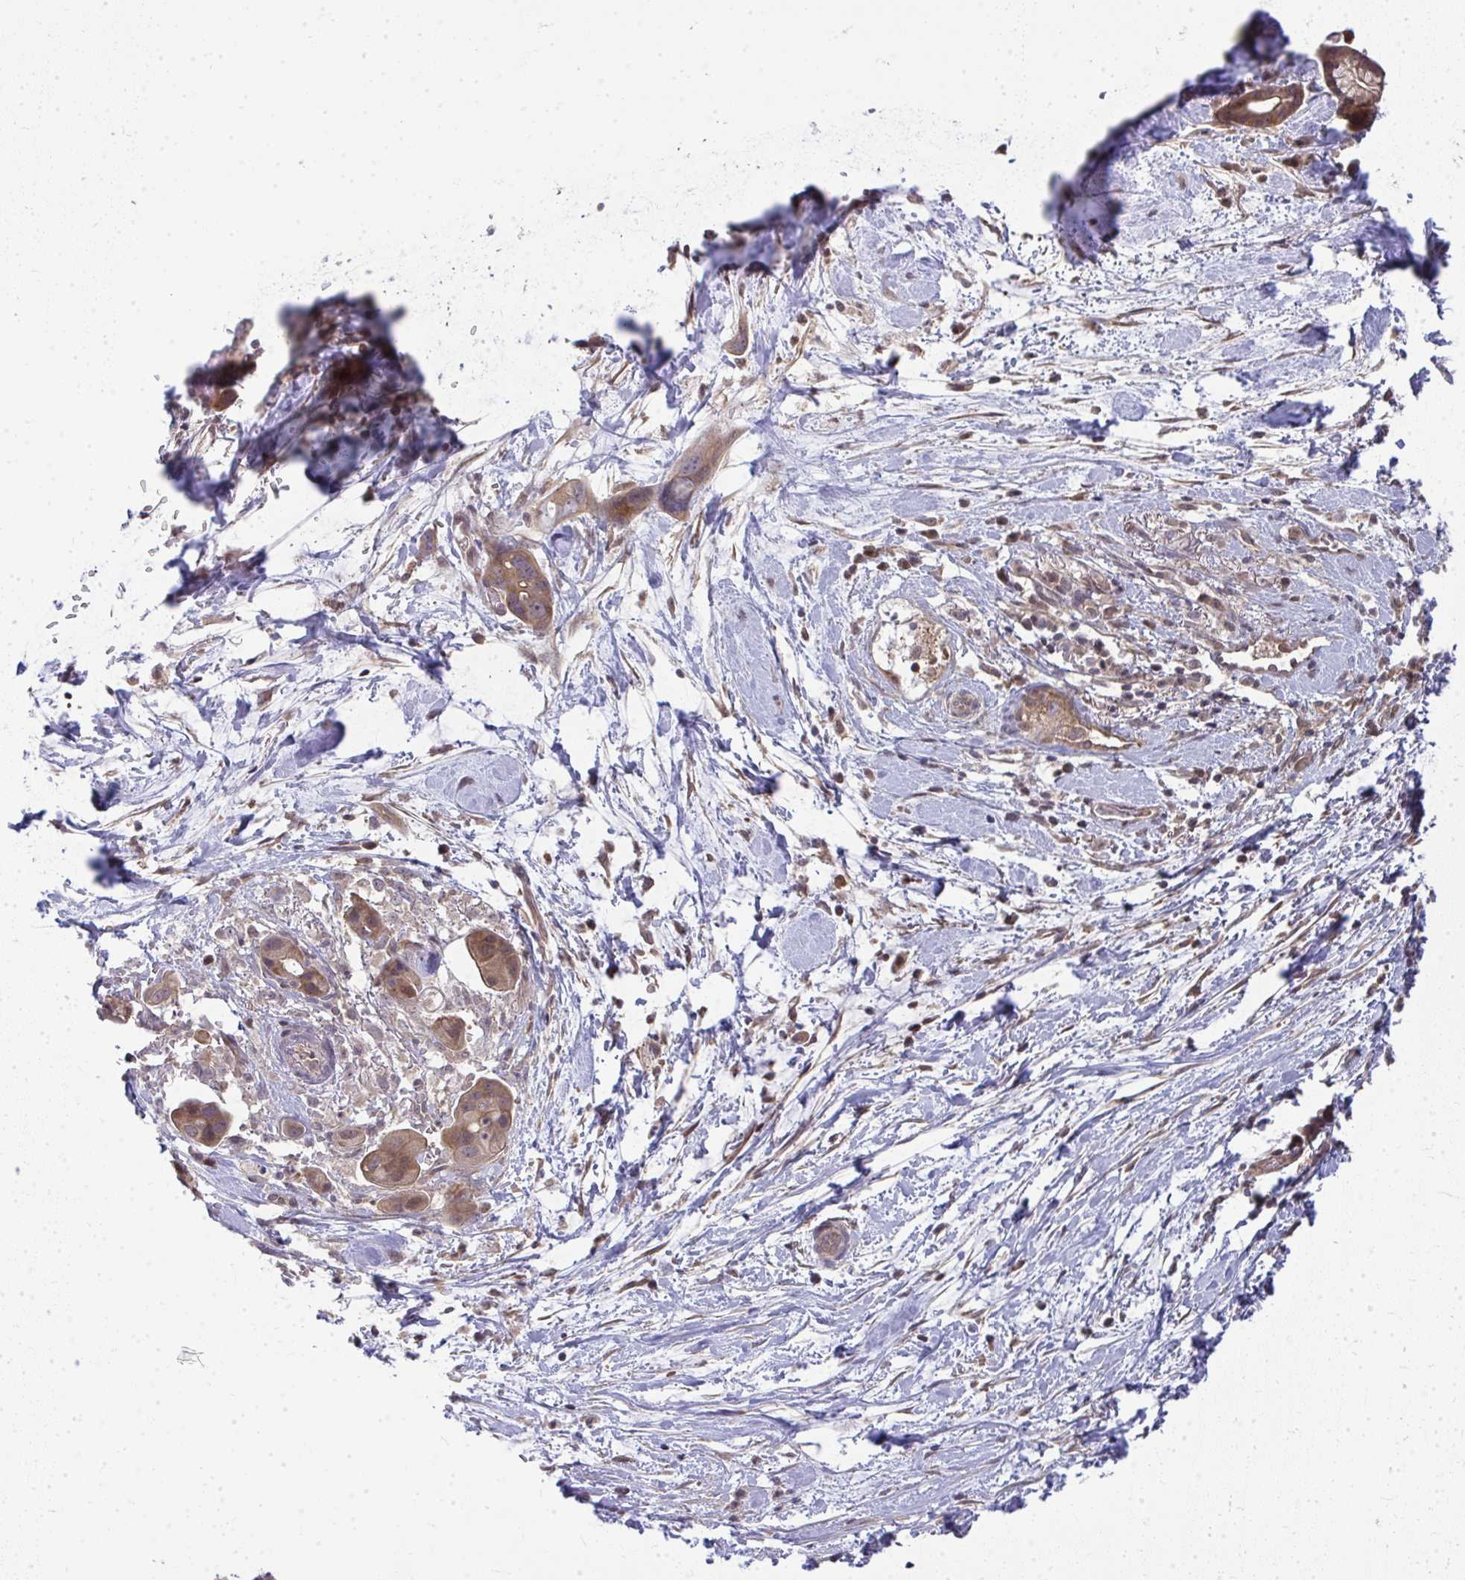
{"staining": {"intensity": "moderate", "quantity": ">75%", "location": "cytoplasmic/membranous"}, "tissue": "pancreatic cancer", "cell_type": "Tumor cells", "image_type": "cancer", "snomed": [{"axis": "morphology", "description": "Adenocarcinoma, NOS"}, {"axis": "topography", "description": "Pancreas"}], "caption": "This is an image of immunohistochemistry (IHC) staining of pancreatic adenocarcinoma, which shows moderate expression in the cytoplasmic/membranous of tumor cells.", "gene": "HDHD2", "patient": {"sex": "male", "age": 68}}